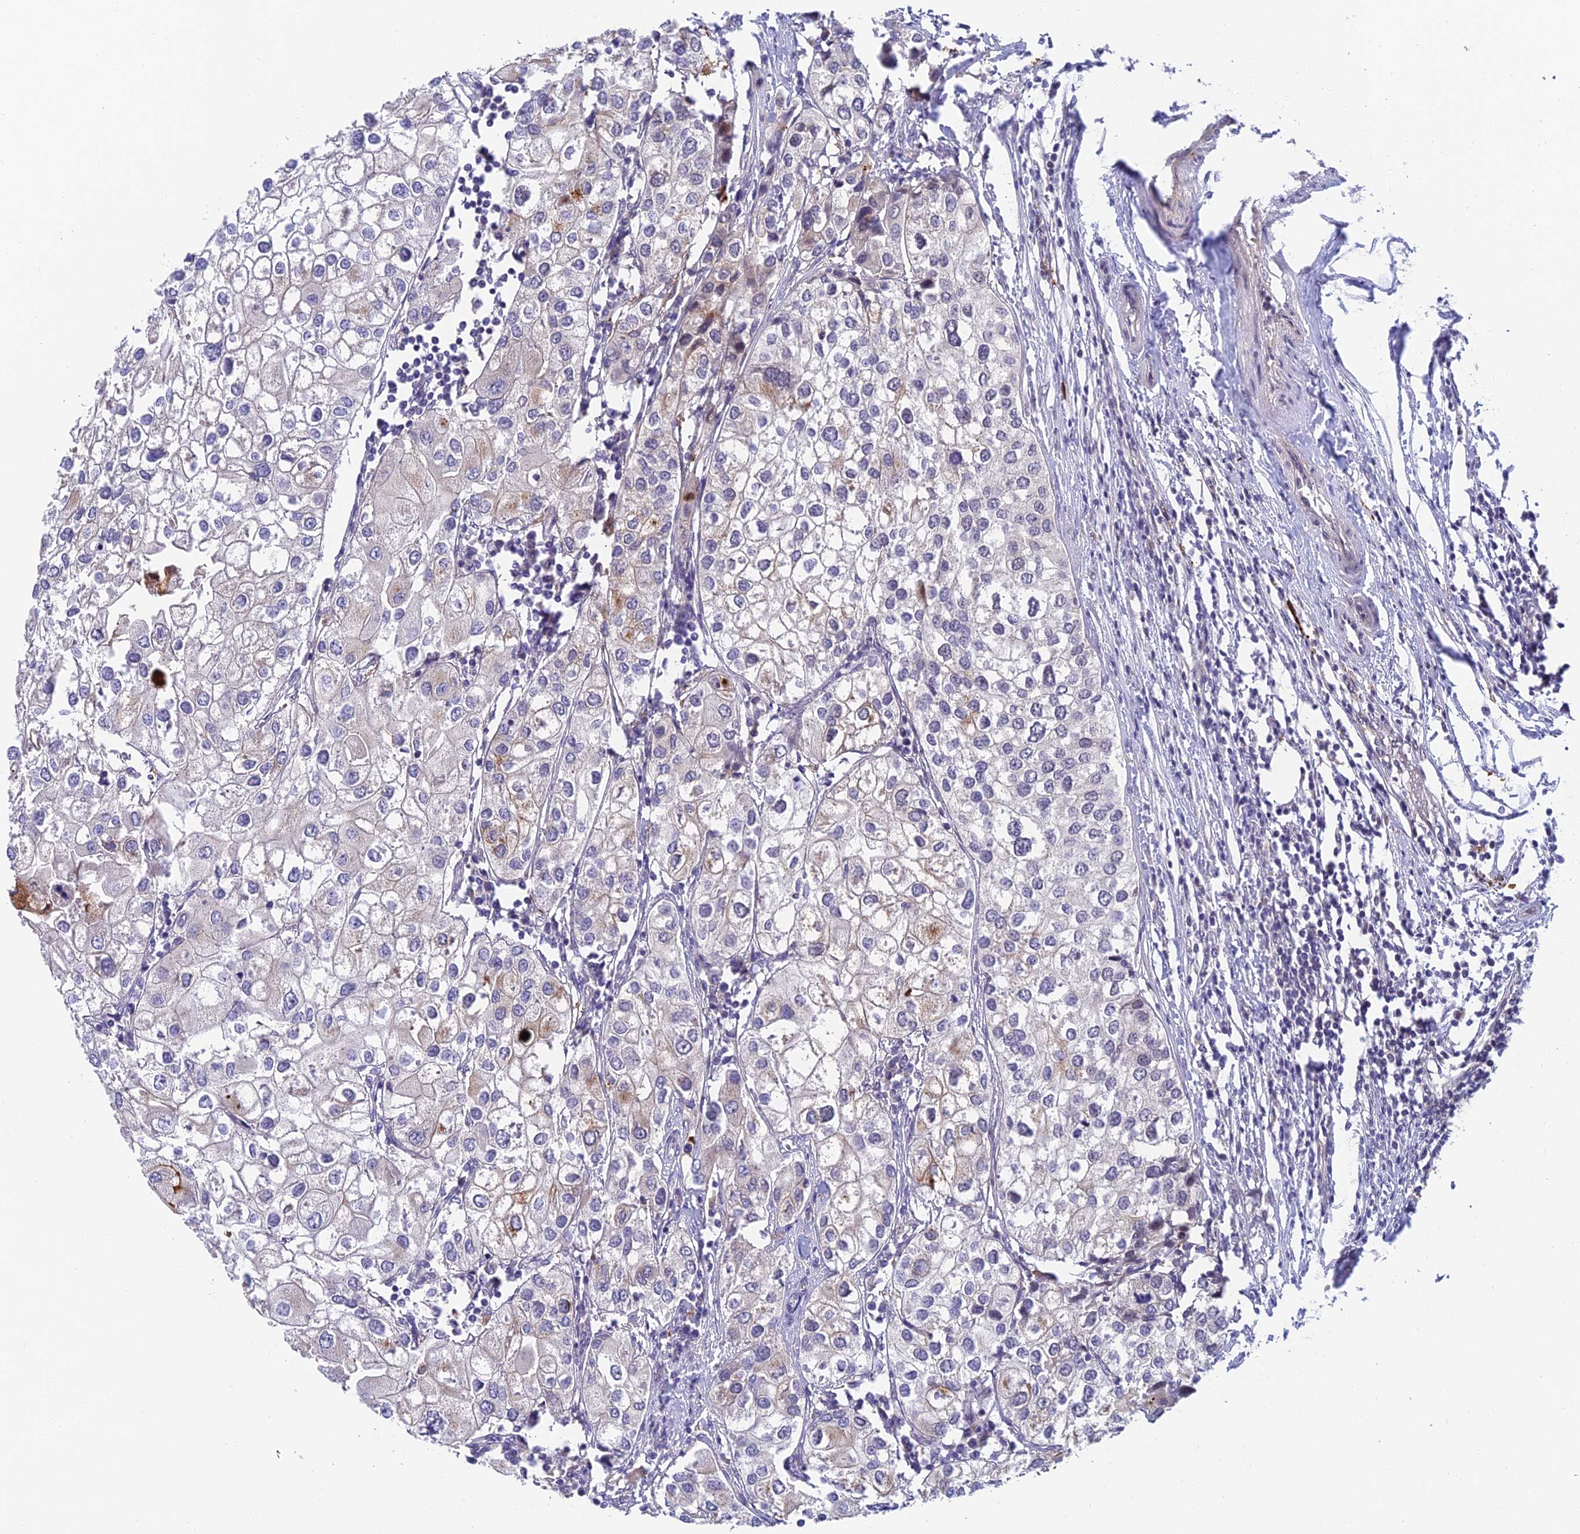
{"staining": {"intensity": "negative", "quantity": "none", "location": "none"}, "tissue": "urothelial cancer", "cell_type": "Tumor cells", "image_type": "cancer", "snomed": [{"axis": "morphology", "description": "Urothelial carcinoma, High grade"}, {"axis": "topography", "description": "Urinary bladder"}], "caption": "The histopathology image demonstrates no staining of tumor cells in urothelial cancer.", "gene": "NSMCE1", "patient": {"sex": "male", "age": 64}}